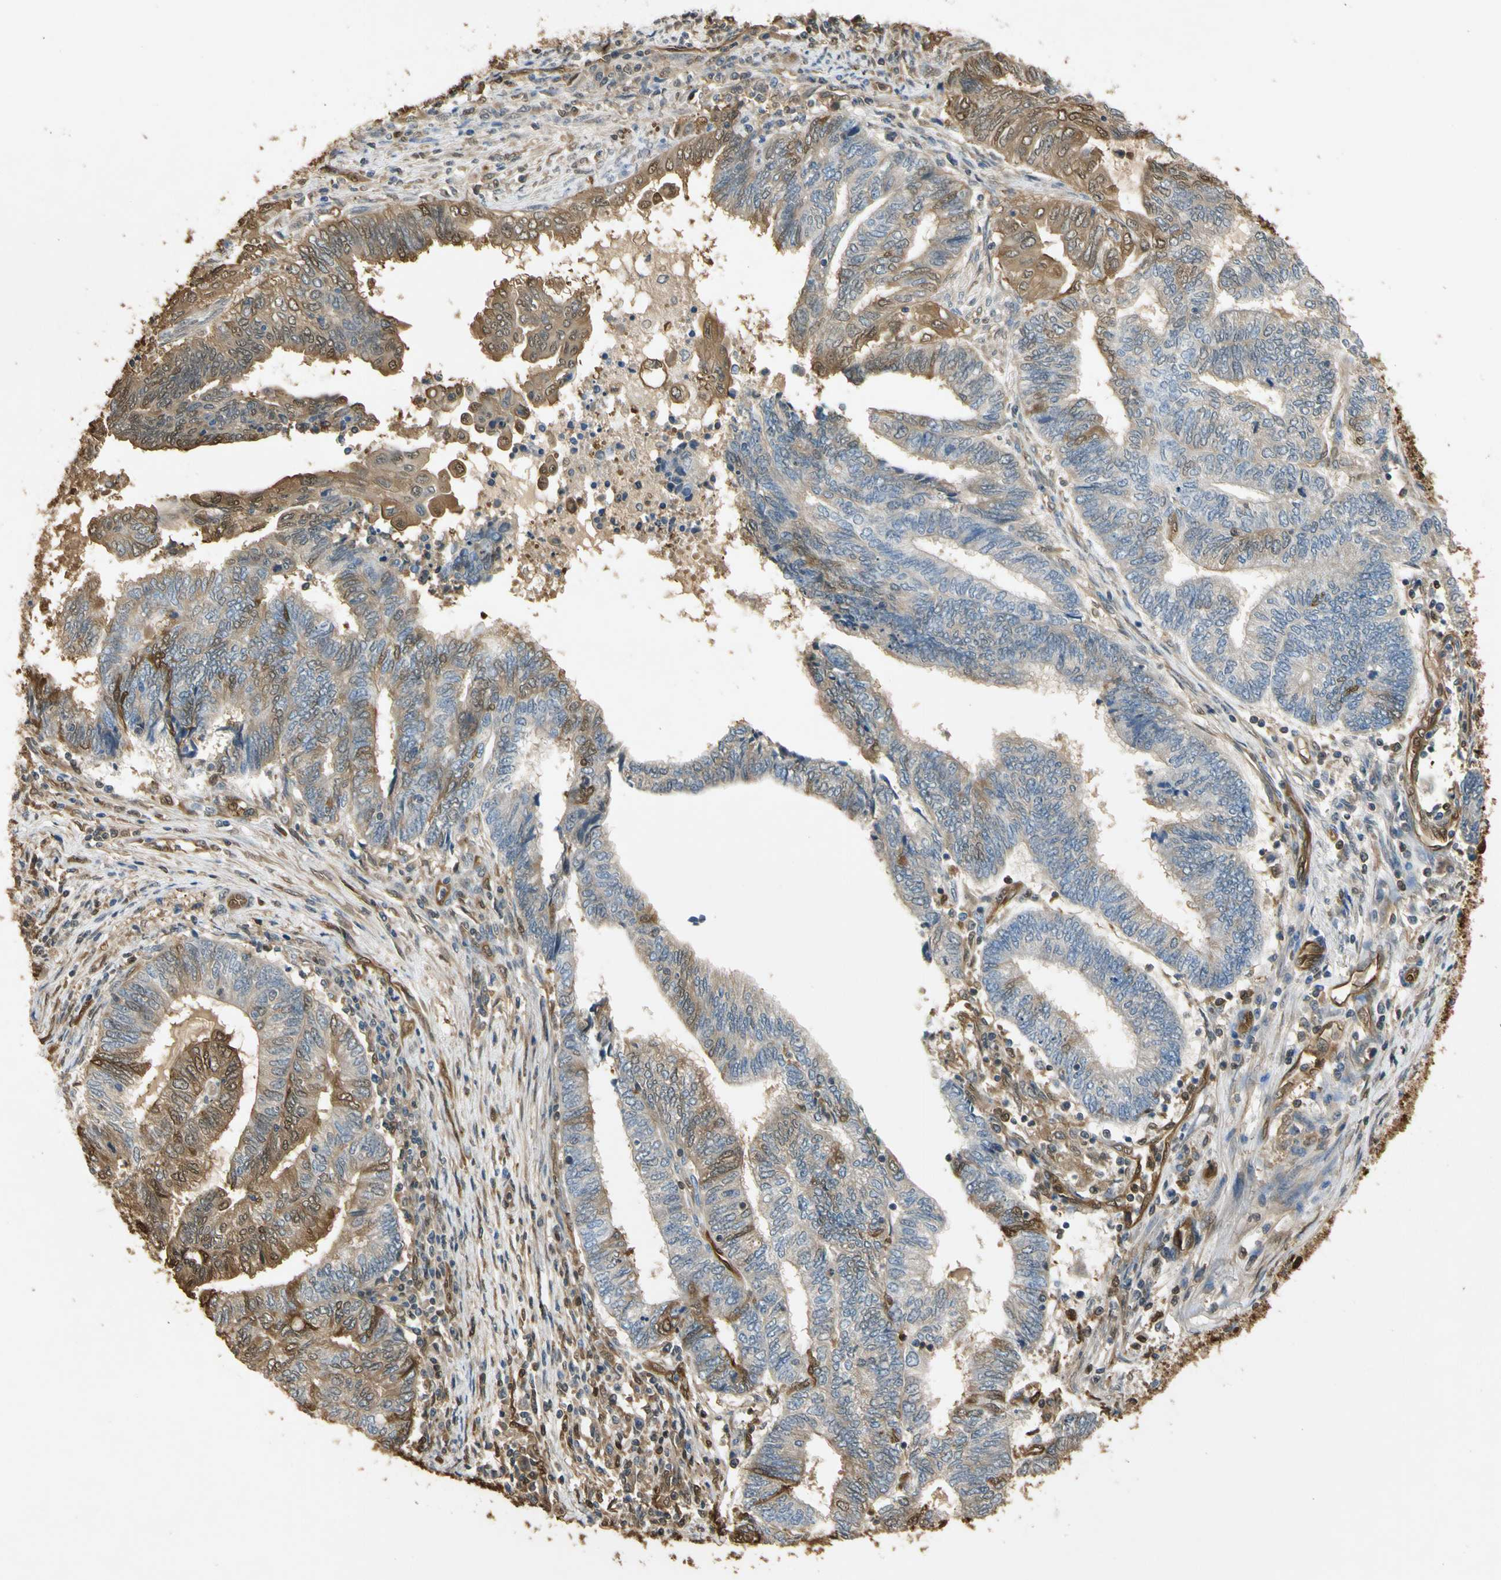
{"staining": {"intensity": "moderate", "quantity": "25%-75%", "location": "cytoplasmic/membranous,nuclear"}, "tissue": "endometrial cancer", "cell_type": "Tumor cells", "image_type": "cancer", "snomed": [{"axis": "morphology", "description": "Adenocarcinoma, NOS"}, {"axis": "topography", "description": "Uterus"}, {"axis": "topography", "description": "Endometrium"}], "caption": "Approximately 25%-75% of tumor cells in human endometrial cancer show moderate cytoplasmic/membranous and nuclear protein staining as visualized by brown immunohistochemical staining.", "gene": "S100A6", "patient": {"sex": "female", "age": 70}}